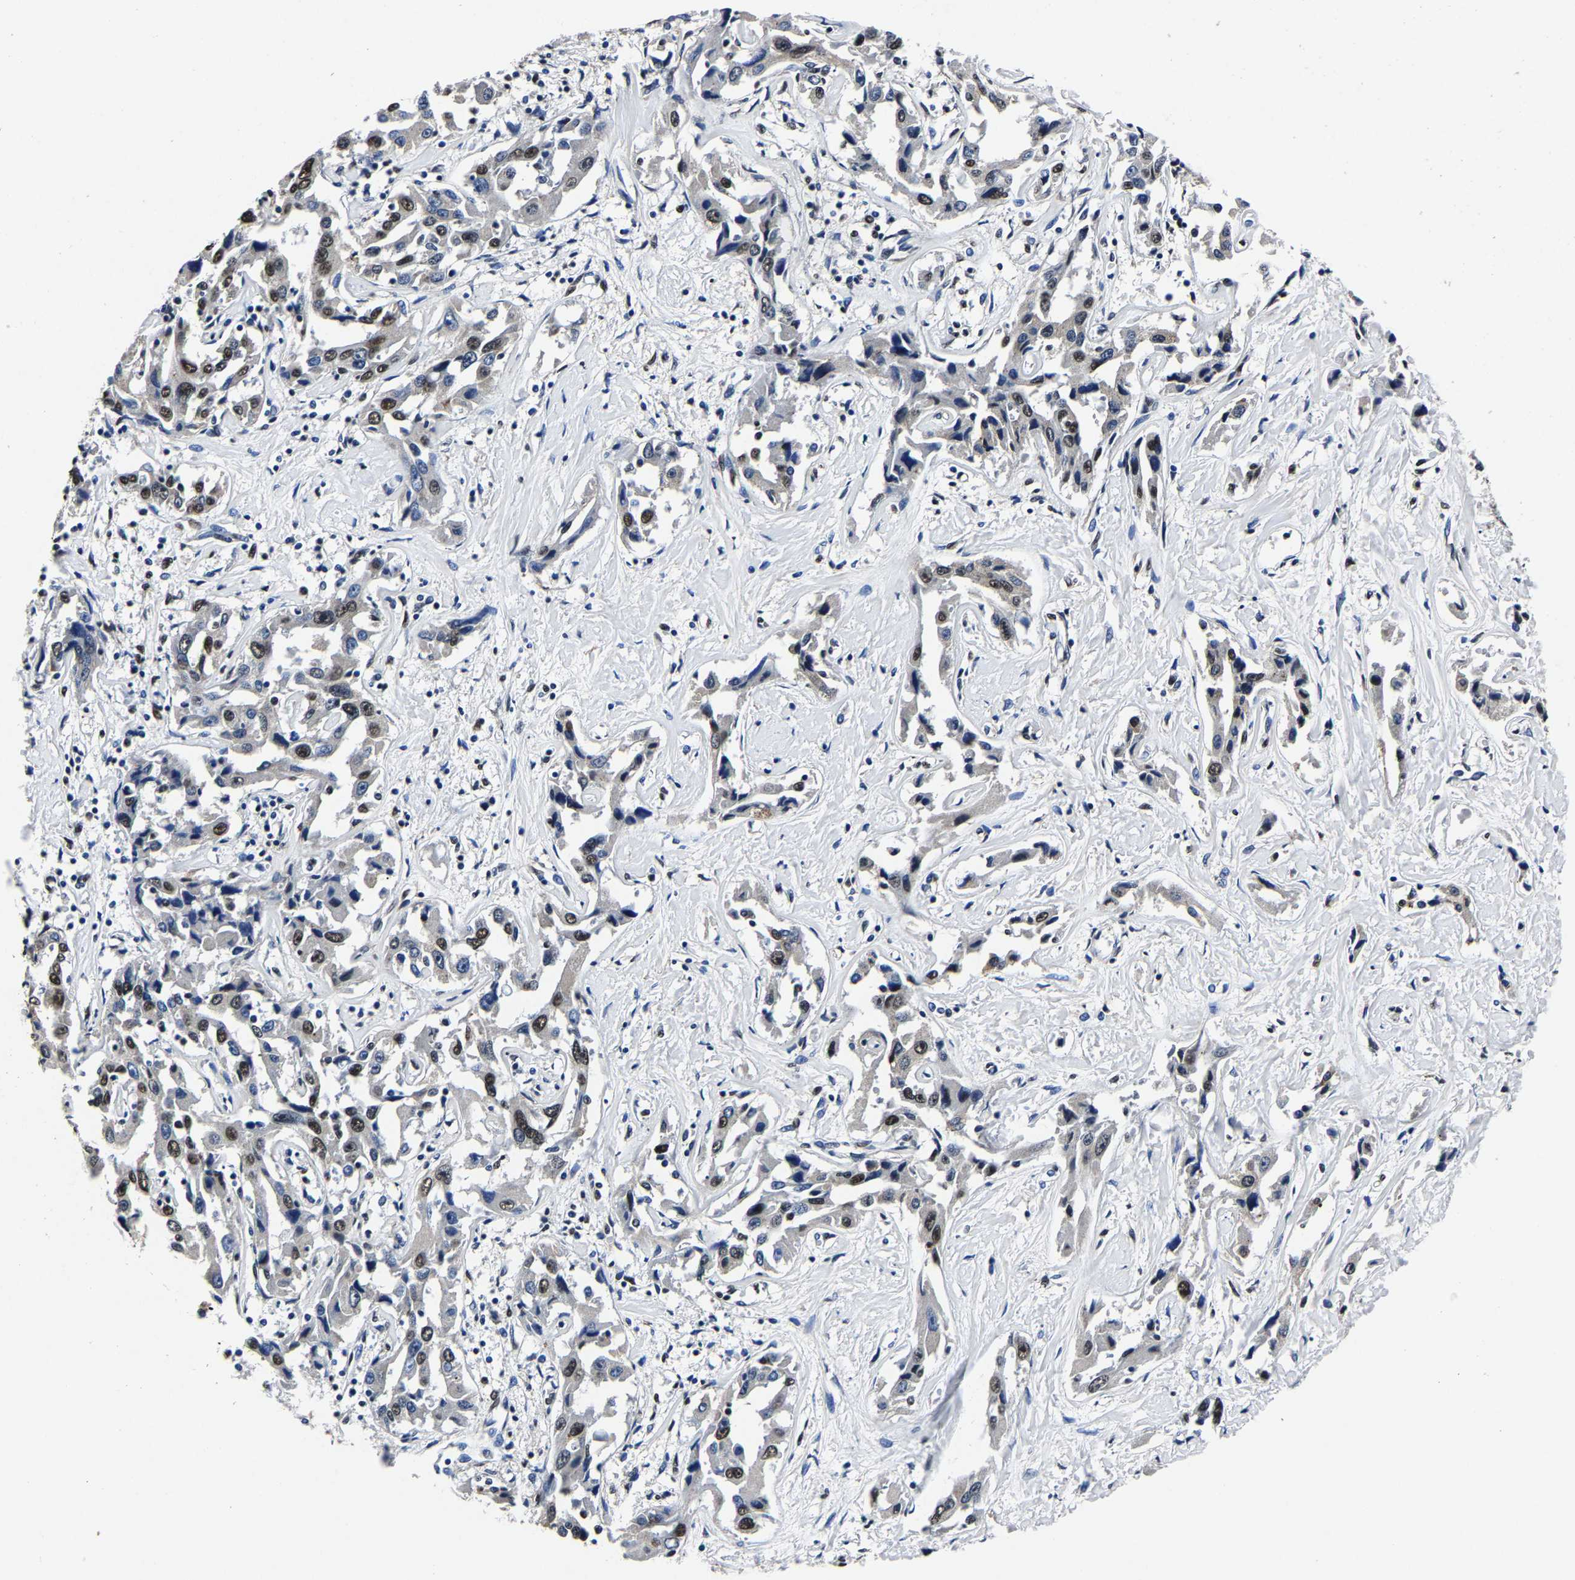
{"staining": {"intensity": "moderate", "quantity": "25%-75%", "location": "nuclear"}, "tissue": "liver cancer", "cell_type": "Tumor cells", "image_type": "cancer", "snomed": [{"axis": "morphology", "description": "Cholangiocarcinoma"}, {"axis": "topography", "description": "Liver"}], "caption": "Immunohistochemistry image of human cholangiocarcinoma (liver) stained for a protein (brown), which reveals medium levels of moderate nuclear staining in approximately 25%-75% of tumor cells.", "gene": "RBM45", "patient": {"sex": "male", "age": 59}}